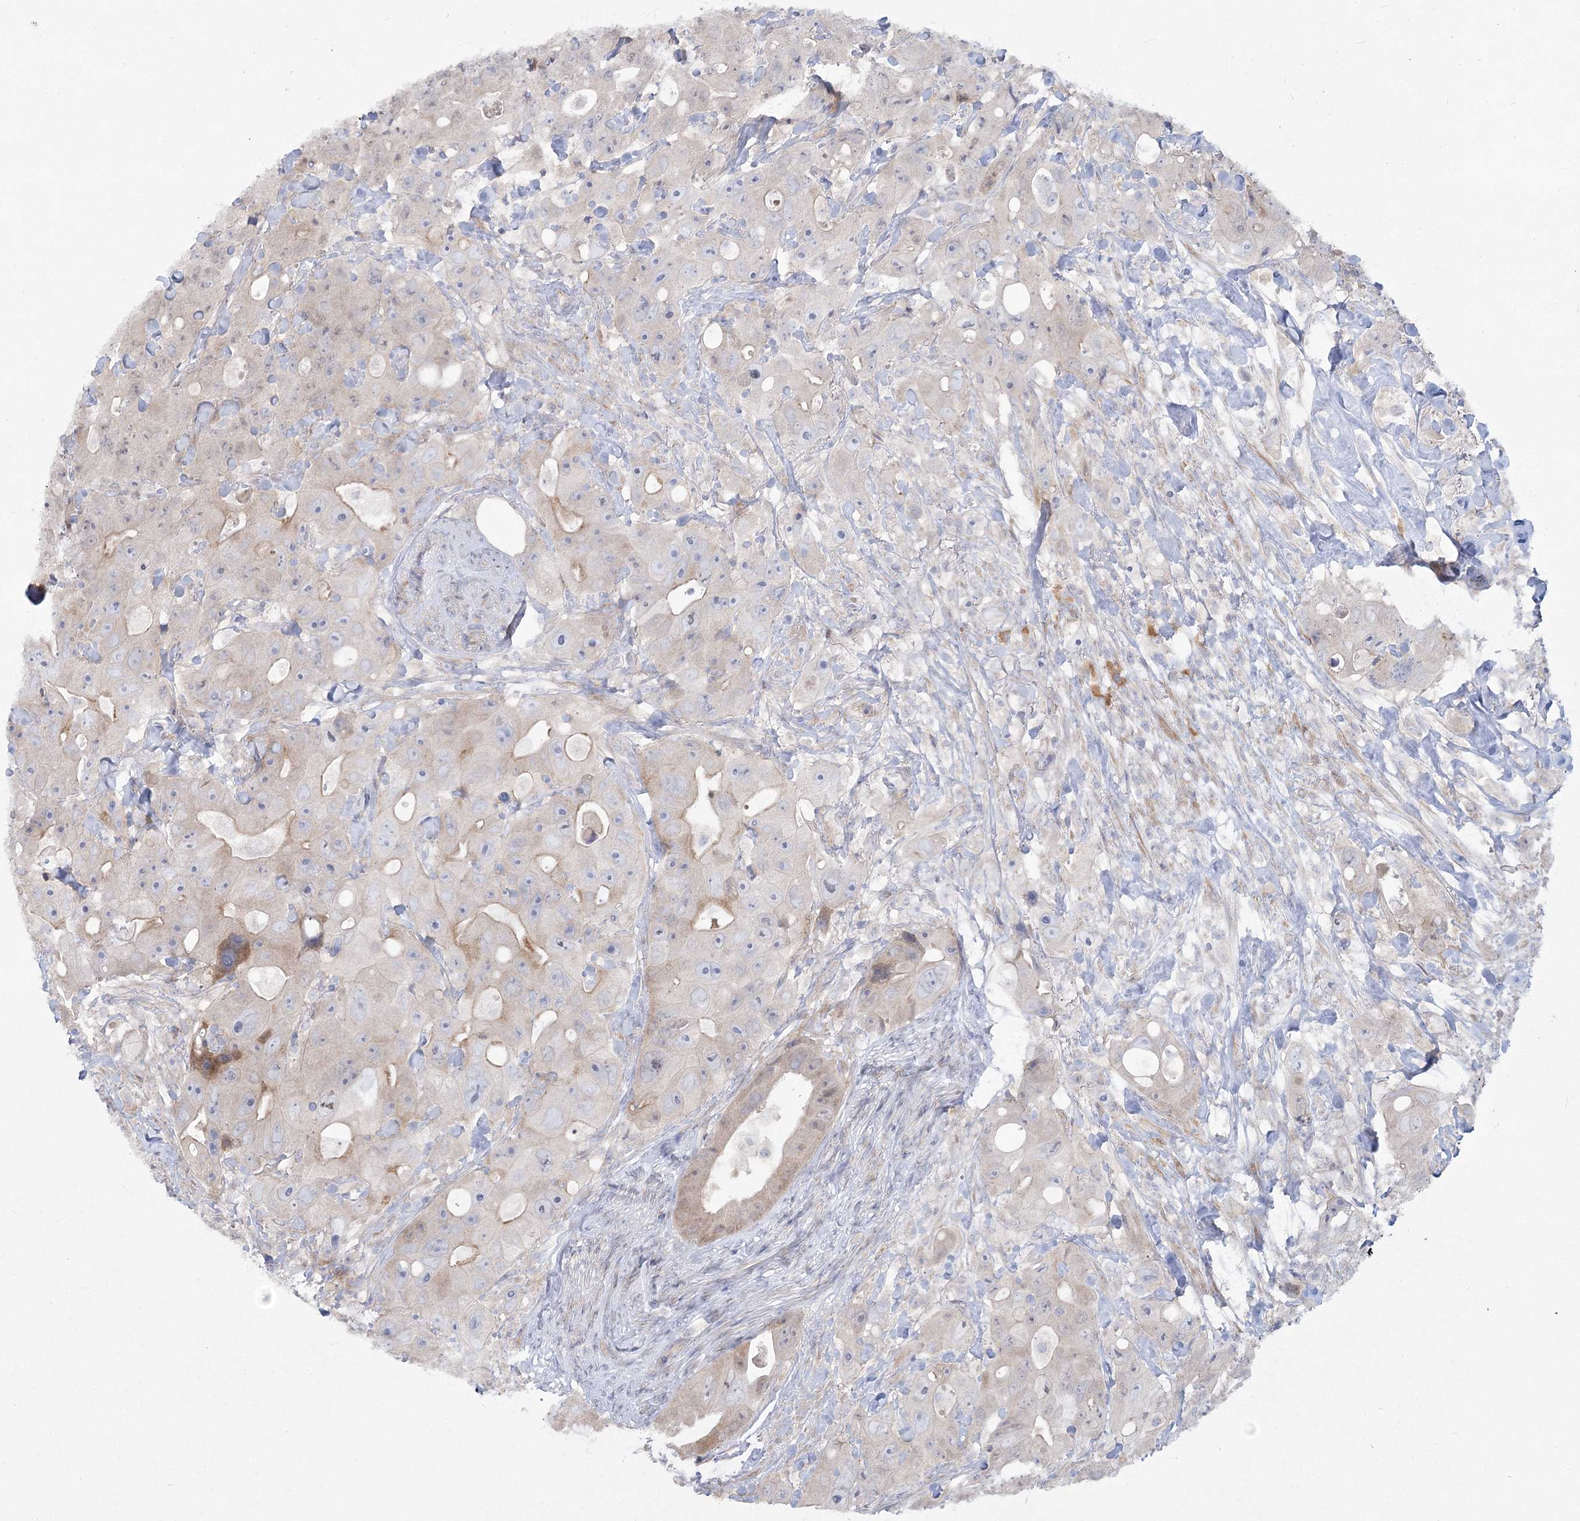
{"staining": {"intensity": "weak", "quantity": "<25%", "location": "nuclear"}, "tissue": "colorectal cancer", "cell_type": "Tumor cells", "image_type": "cancer", "snomed": [{"axis": "morphology", "description": "Adenocarcinoma, NOS"}, {"axis": "topography", "description": "Colon"}], "caption": "The histopathology image demonstrates no staining of tumor cells in colorectal adenocarcinoma. (DAB (3,3'-diaminobenzidine) IHC, high magnification).", "gene": "CAMTA1", "patient": {"sex": "female", "age": 46}}